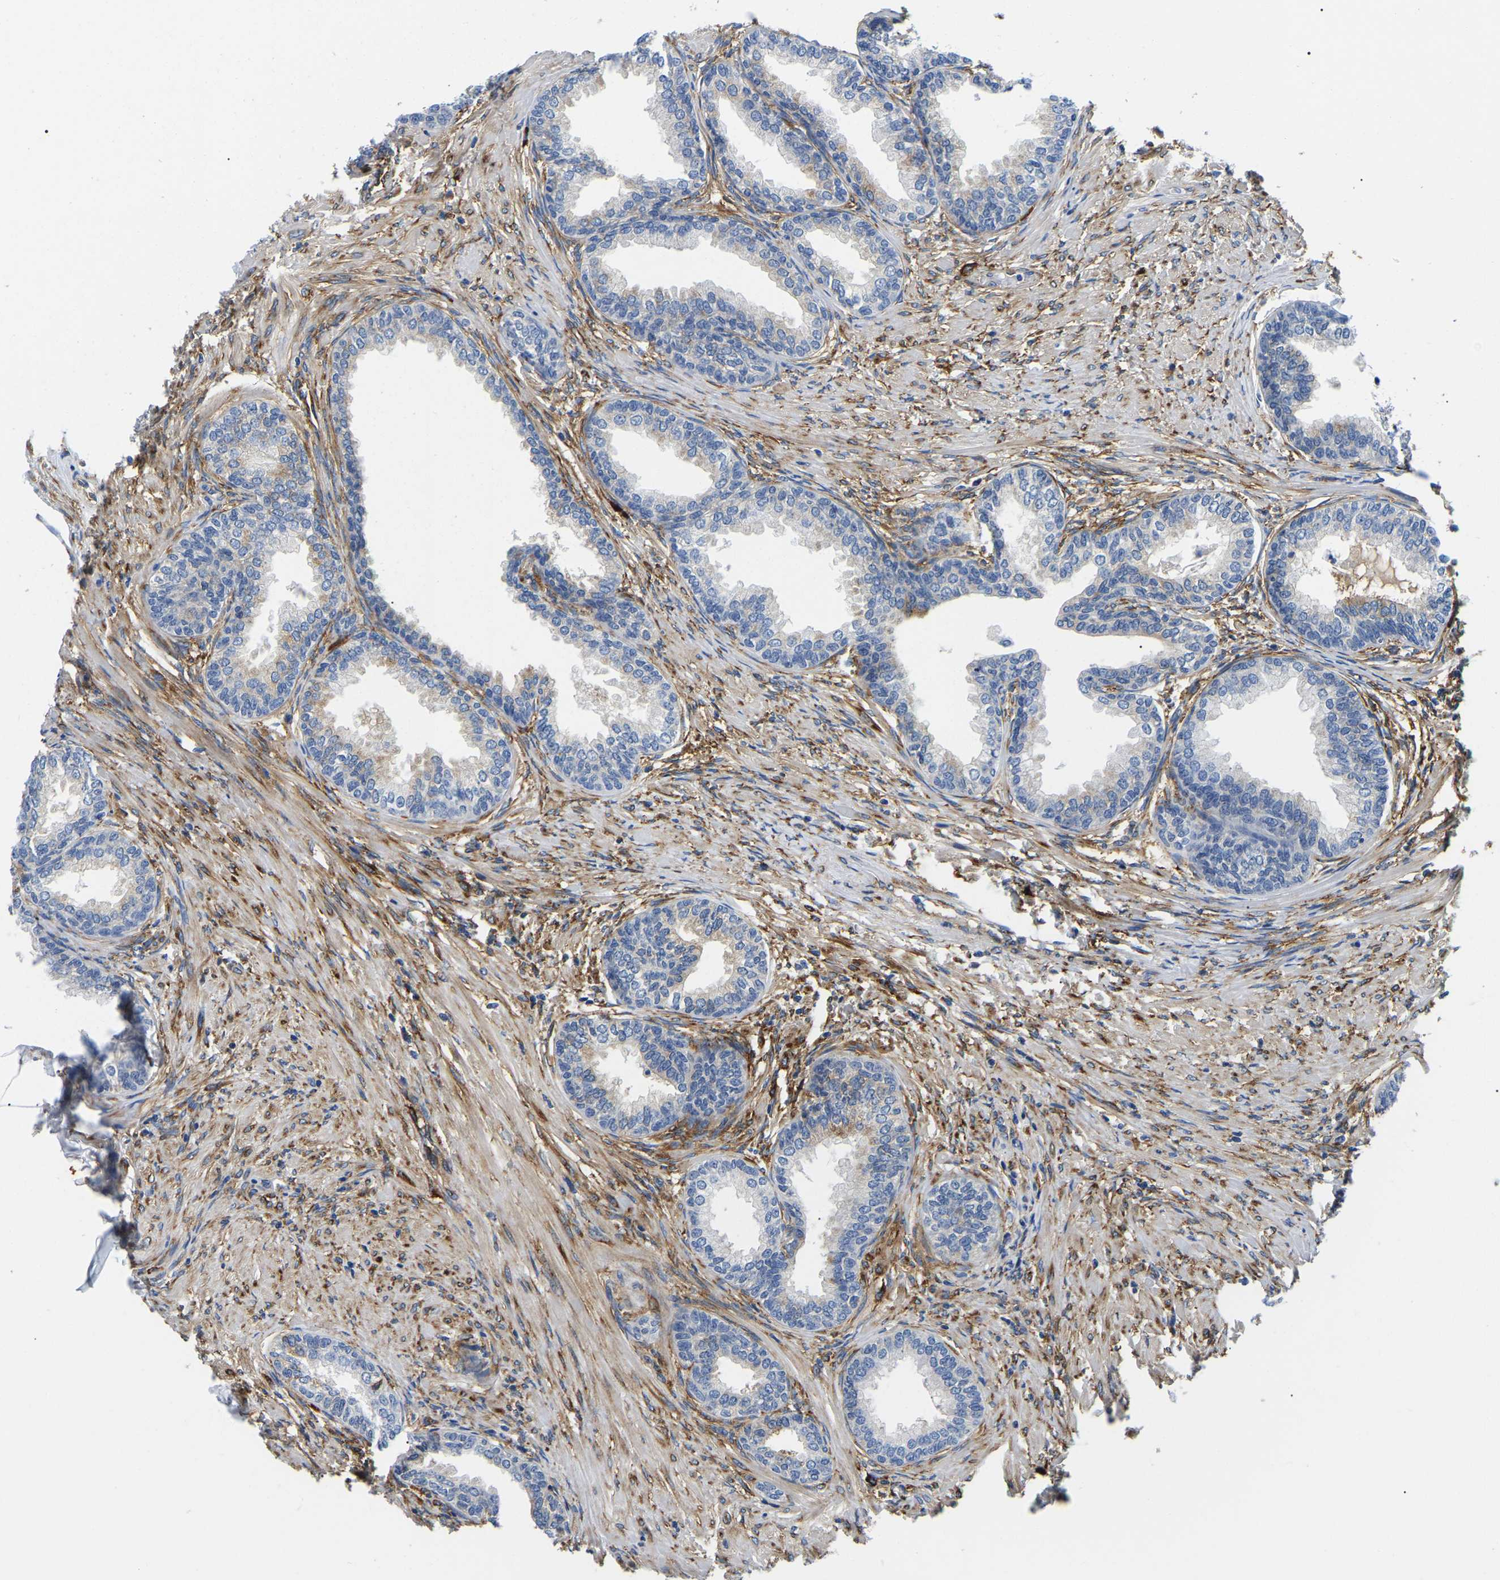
{"staining": {"intensity": "weak", "quantity": "<25%", "location": "cytoplasmic/membranous"}, "tissue": "prostate", "cell_type": "Glandular cells", "image_type": "normal", "snomed": [{"axis": "morphology", "description": "Normal tissue, NOS"}, {"axis": "topography", "description": "Prostate"}], "caption": "Prostate was stained to show a protein in brown. There is no significant staining in glandular cells. The staining was performed using DAB to visualize the protein expression in brown, while the nuclei were stained in blue with hematoxylin (Magnification: 20x).", "gene": "DUSP8", "patient": {"sex": "male", "age": 76}}